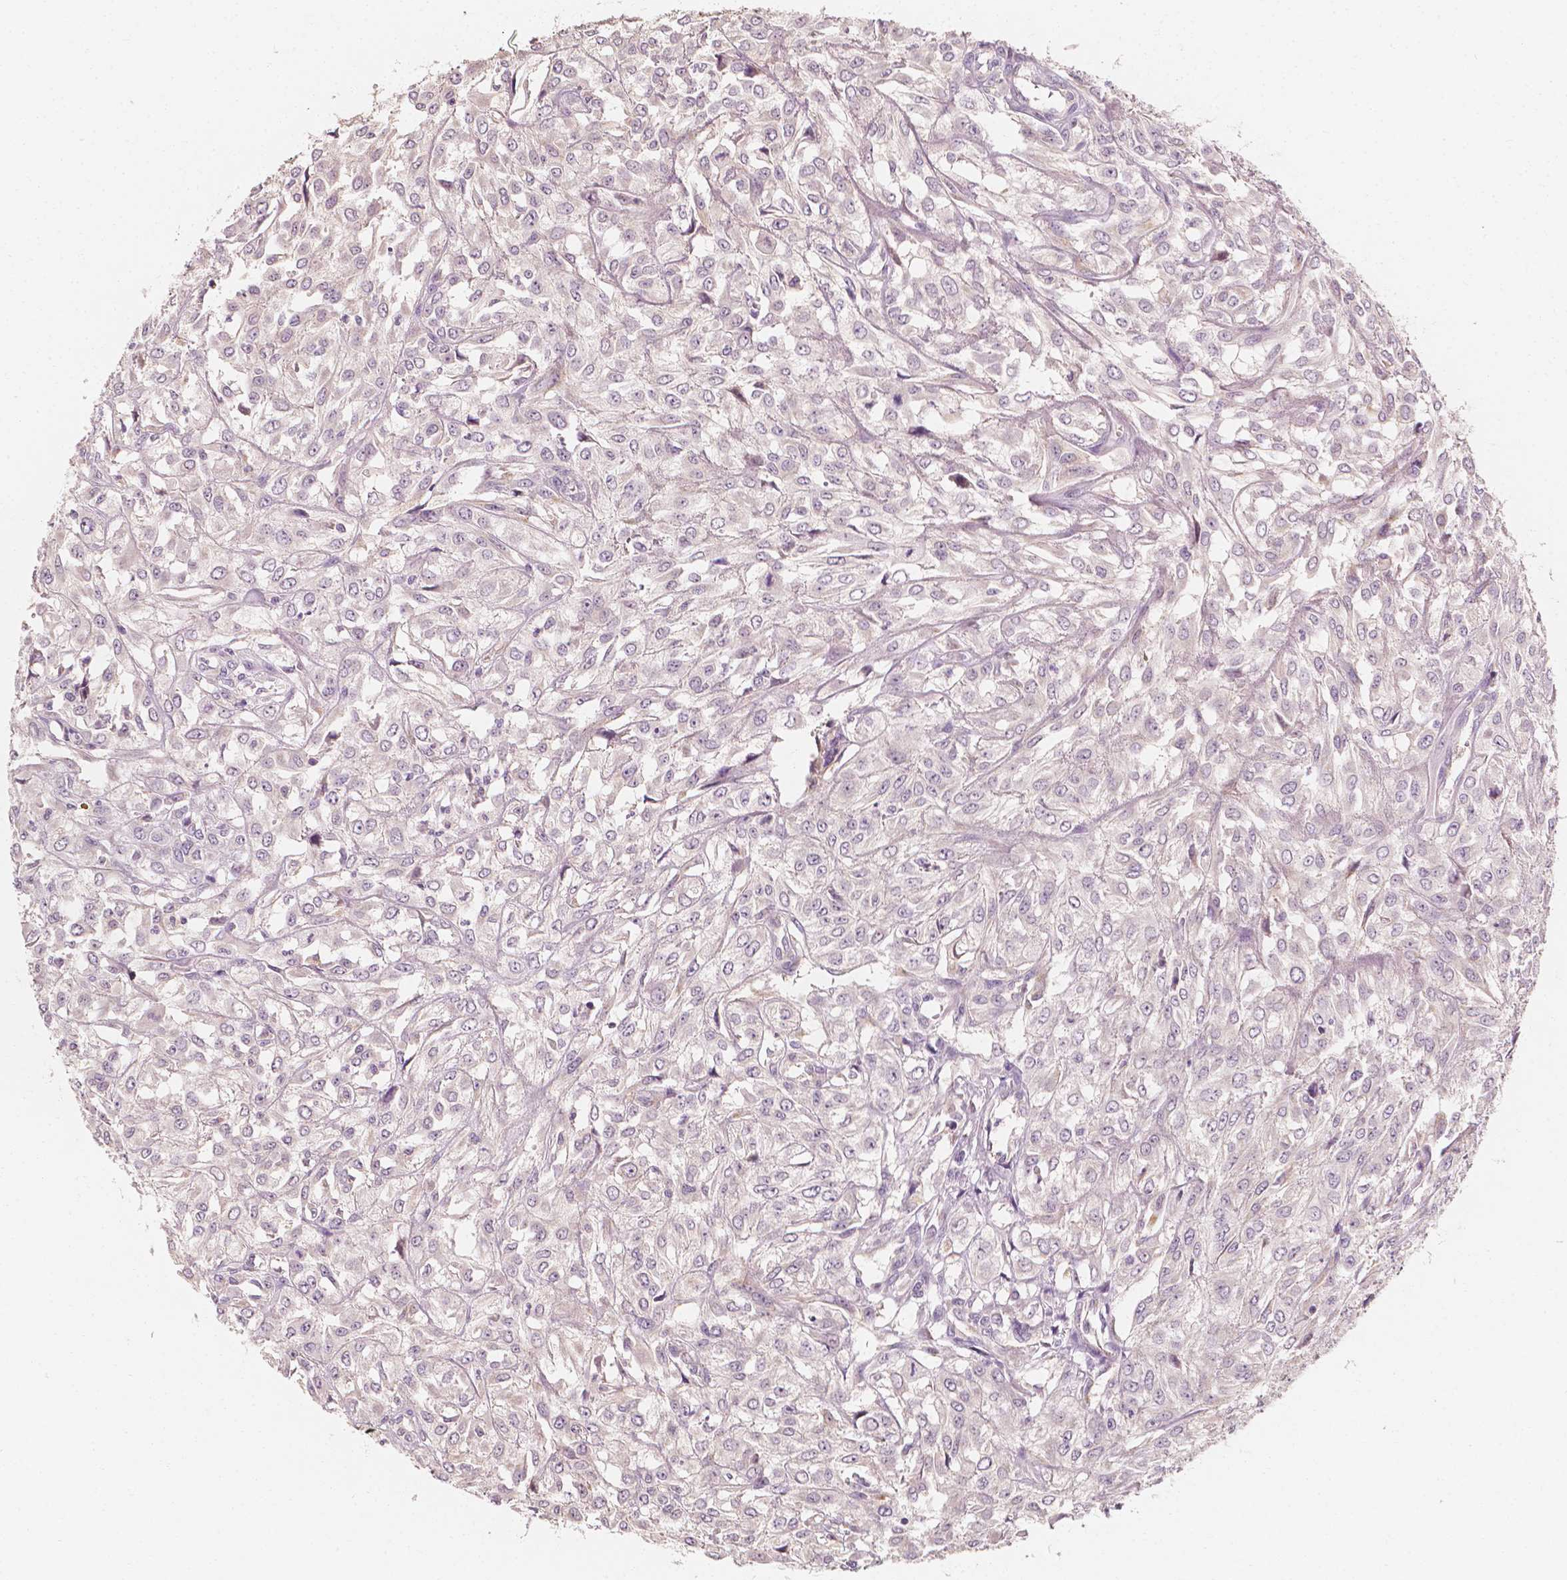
{"staining": {"intensity": "negative", "quantity": "none", "location": "none"}, "tissue": "urothelial cancer", "cell_type": "Tumor cells", "image_type": "cancer", "snomed": [{"axis": "morphology", "description": "Urothelial carcinoma, High grade"}, {"axis": "topography", "description": "Urinary bladder"}], "caption": "High magnification brightfield microscopy of high-grade urothelial carcinoma stained with DAB (3,3'-diaminobenzidine) (brown) and counterstained with hematoxylin (blue): tumor cells show no significant positivity. (DAB immunohistochemistry (IHC) with hematoxylin counter stain).", "gene": "SHPK", "patient": {"sex": "male", "age": 67}}